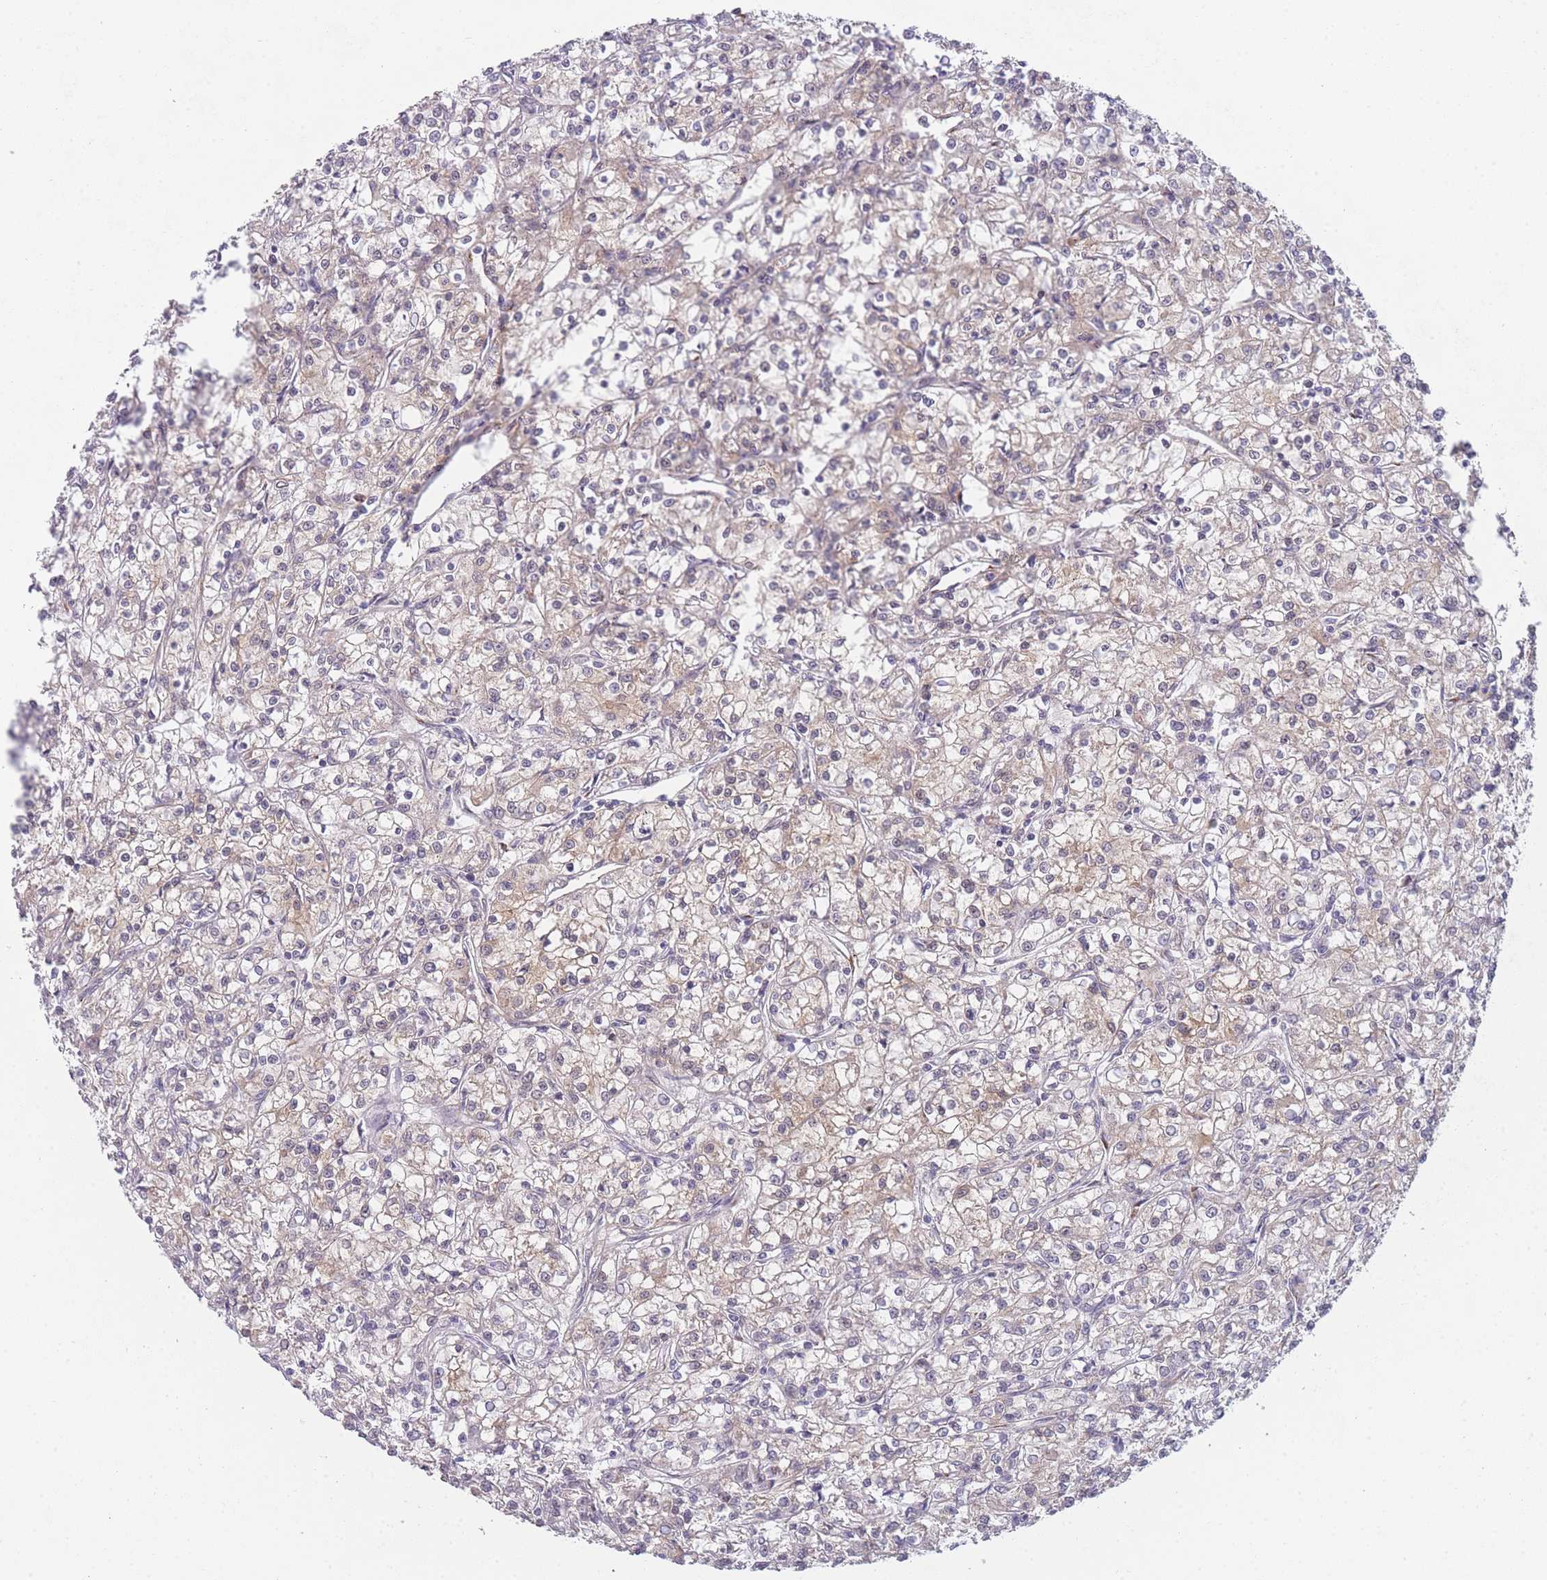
{"staining": {"intensity": "moderate", "quantity": "25%-75%", "location": "cytoplasmic/membranous,nuclear"}, "tissue": "renal cancer", "cell_type": "Tumor cells", "image_type": "cancer", "snomed": [{"axis": "morphology", "description": "Adenocarcinoma, NOS"}, {"axis": "topography", "description": "Kidney"}], "caption": "Immunohistochemistry image of human renal adenocarcinoma stained for a protein (brown), which demonstrates medium levels of moderate cytoplasmic/membranous and nuclear expression in about 25%-75% of tumor cells.", "gene": "MRI1", "patient": {"sex": "female", "age": 59}}